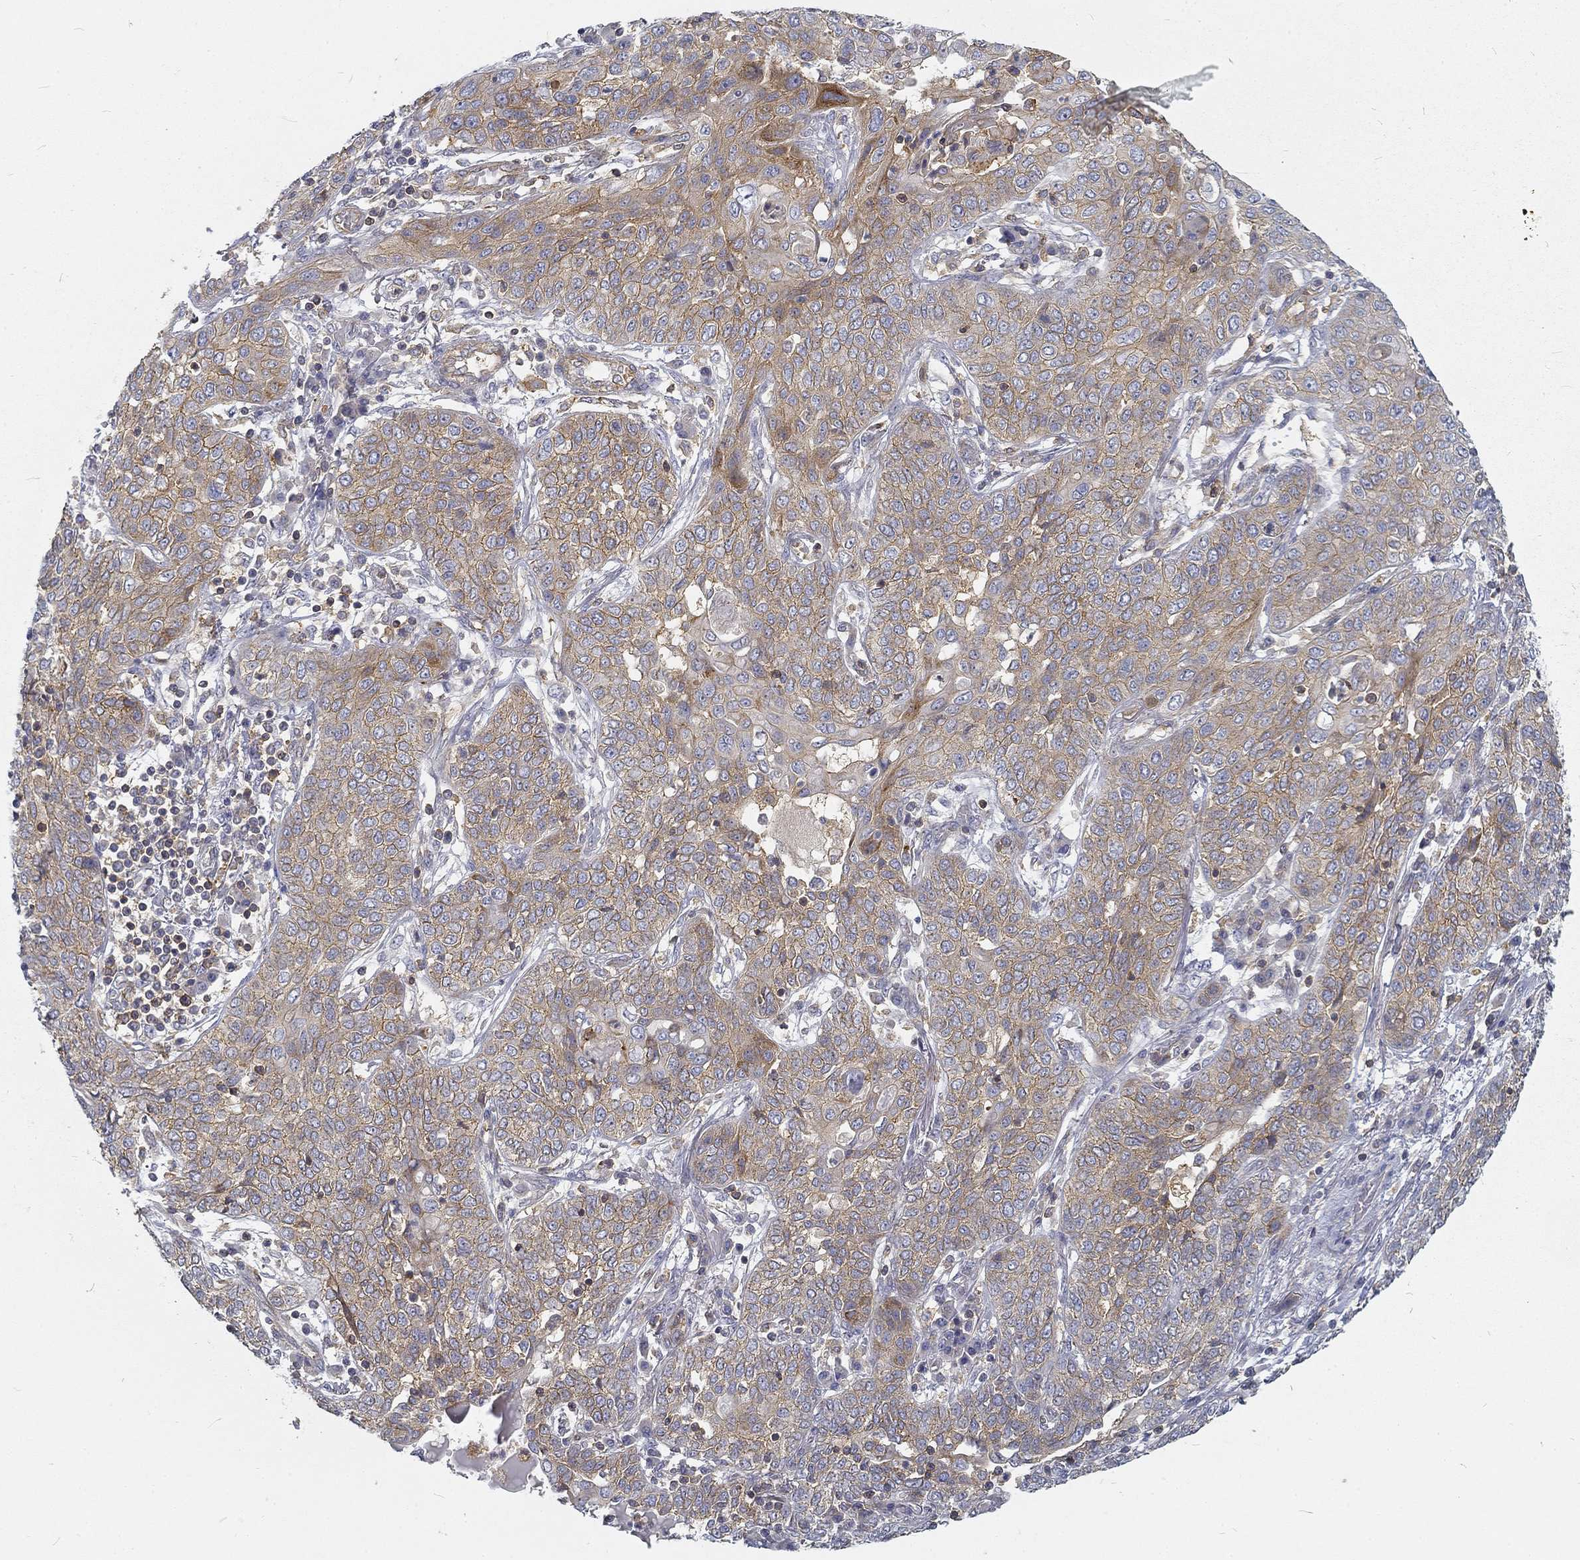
{"staining": {"intensity": "moderate", "quantity": "25%-75%", "location": "cytoplasmic/membranous"}, "tissue": "lung cancer", "cell_type": "Tumor cells", "image_type": "cancer", "snomed": [{"axis": "morphology", "description": "Squamous cell carcinoma, NOS"}, {"axis": "topography", "description": "Lung"}], "caption": "IHC of lung cancer reveals medium levels of moderate cytoplasmic/membranous positivity in approximately 25%-75% of tumor cells. The staining was performed using DAB to visualize the protein expression in brown, while the nuclei were stained in blue with hematoxylin (Magnification: 20x).", "gene": "MTMR11", "patient": {"sex": "female", "age": 70}}